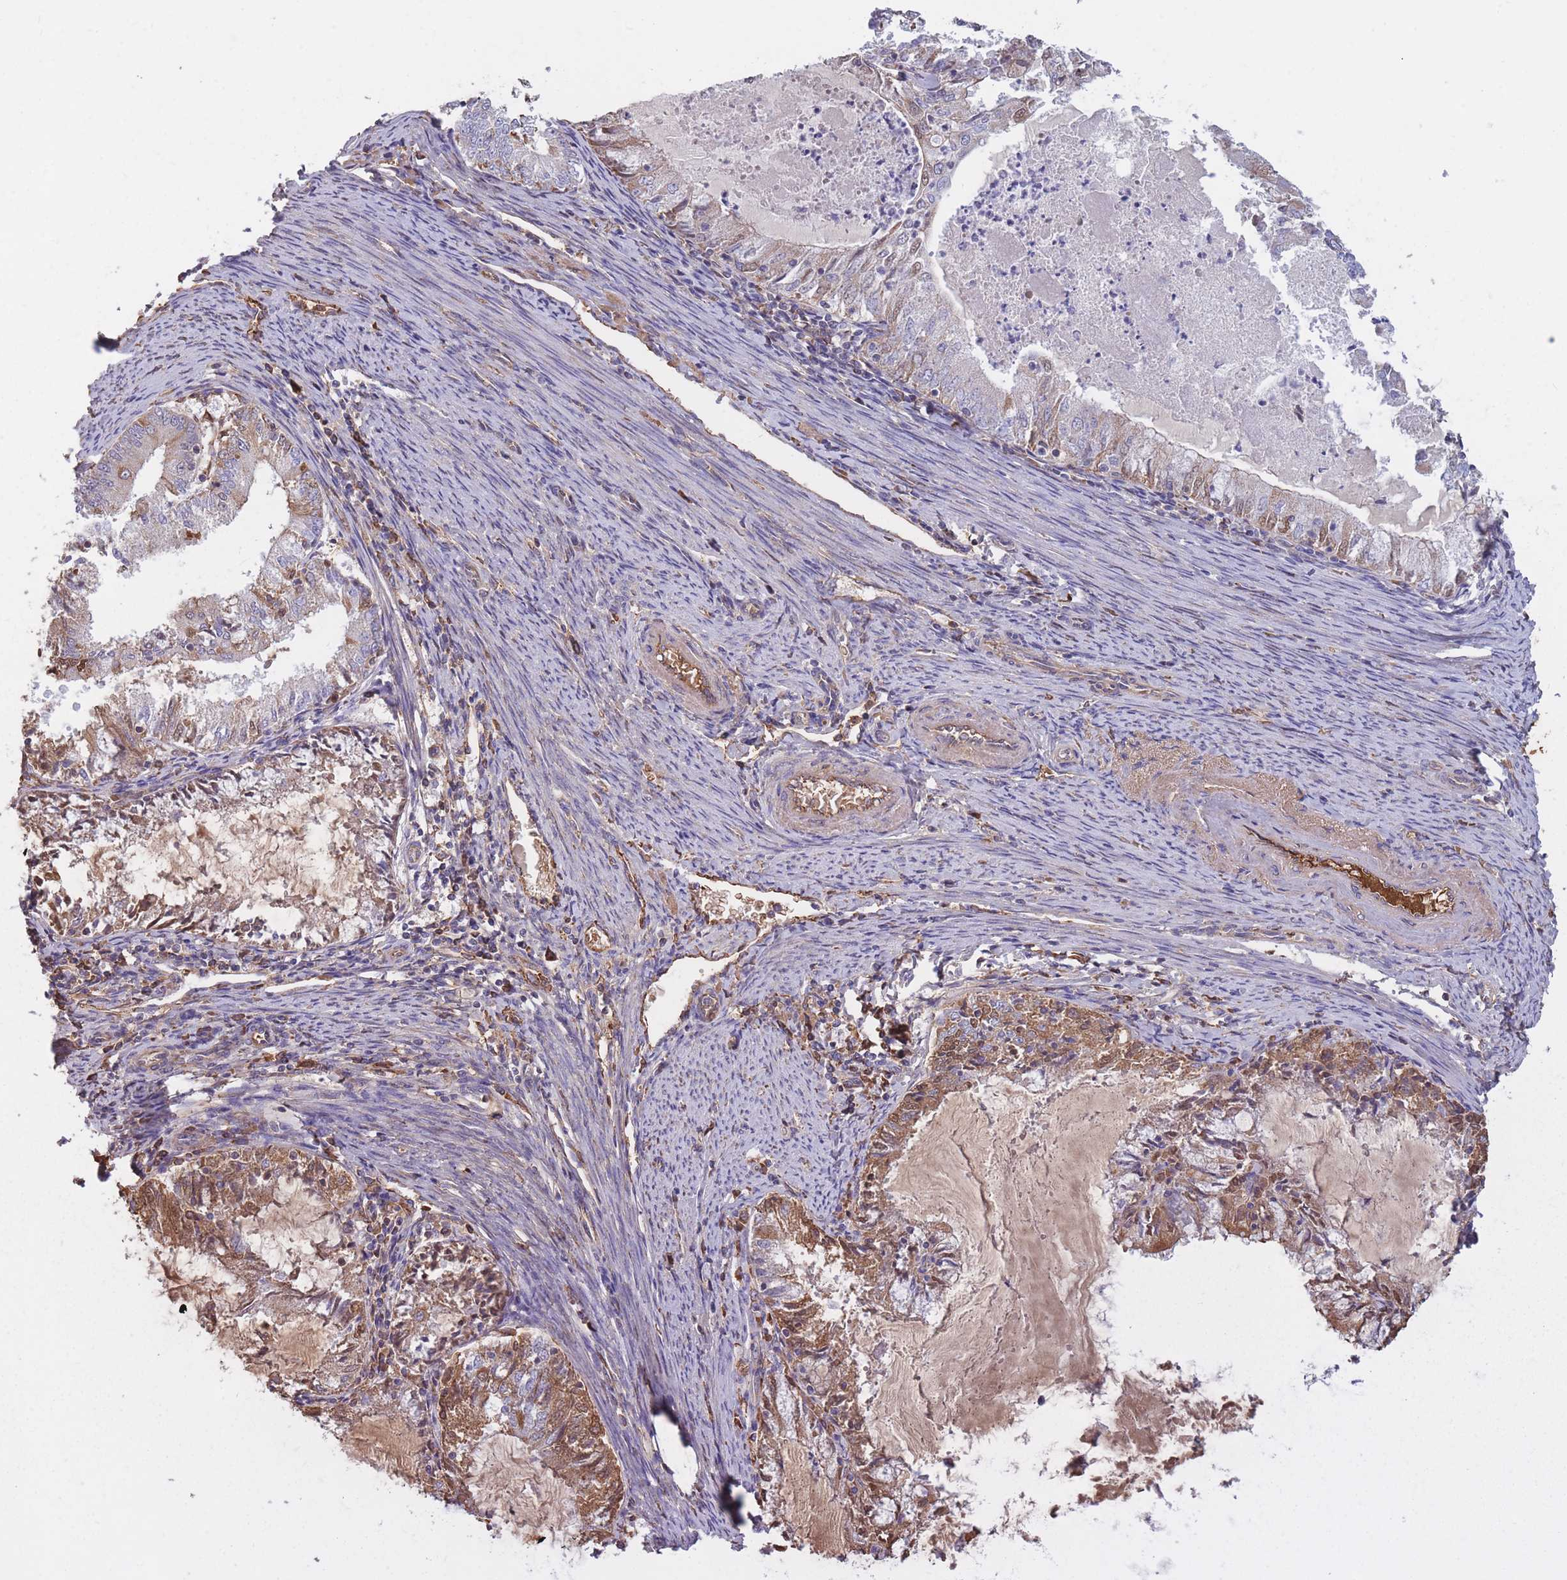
{"staining": {"intensity": "moderate", "quantity": "25%-75%", "location": "cytoplasmic/membranous"}, "tissue": "endometrial cancer", "cell_type": "Tumor cells", "image_type": "cancer", "snomed": [{"axis": "morphology", "description": "Adenocarcinoma, NOS"}, {"axis": "topography", "description": "Endometrium"}], "caption": "This is an image of IHC staining of adenocarcinoma (endometrial), which shows moderate positivity in the cytoplasmic/membranous of tumor cells.", "gene": "KAT2A", "patient": {"sex": "female", "age": 57}}